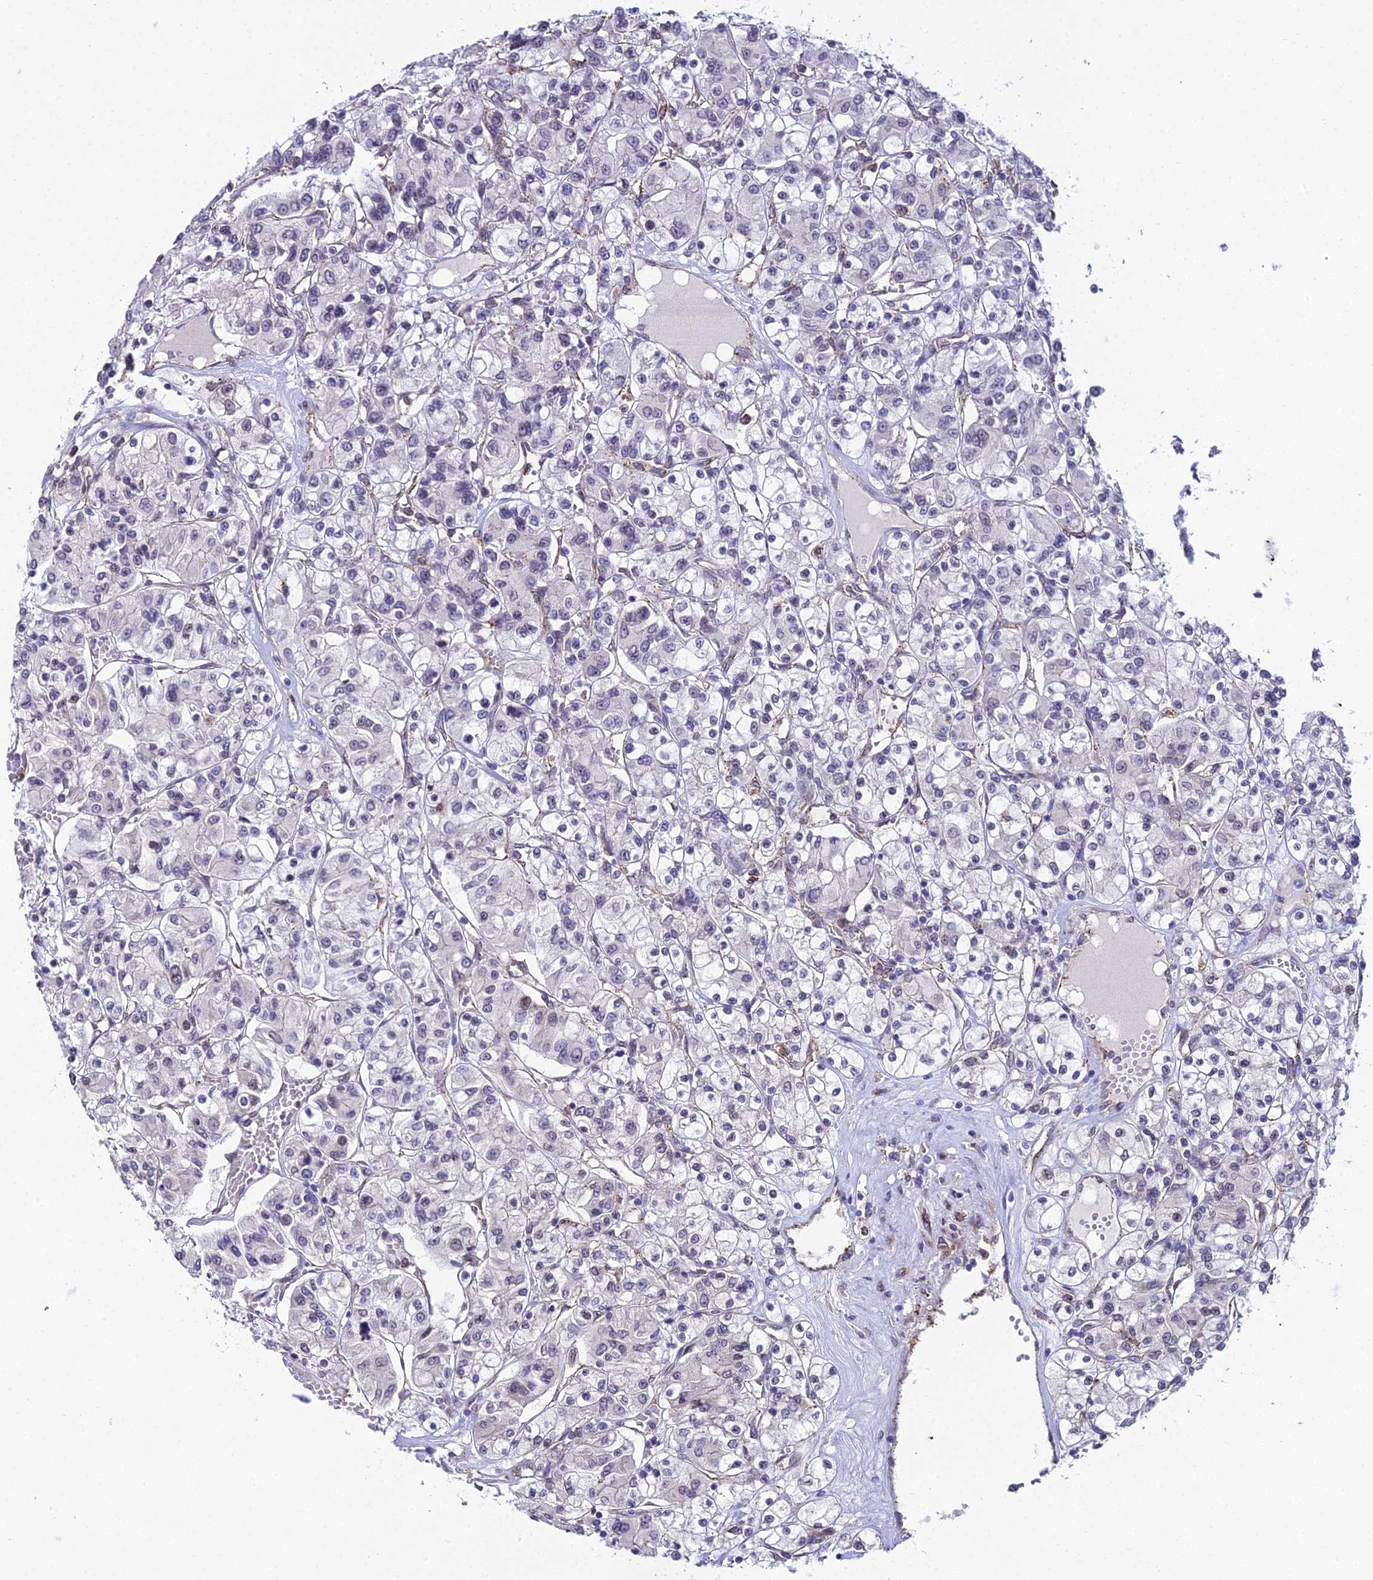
{"staining": {"intensity": "negative", "quantity": "none", "location": "none"}, "tissue": "renal cancer", "cell_type": "Tumor cells", "image_type": "cancer", "snomed": [{"axis": "morphology", "description": "Adenocarcinoma, NOS"}, {"axis": "topography", "description": "Kidney"}], "caption": "IHC image of neoplastic tissue: adenocarcinoma (renal) stained with DAB (3,3'-diaminobenzidine) exhibits no significant protein expression in tumor cells.", "gene": "DDX19A", "patient": {"sex": "female", "age": 59}}